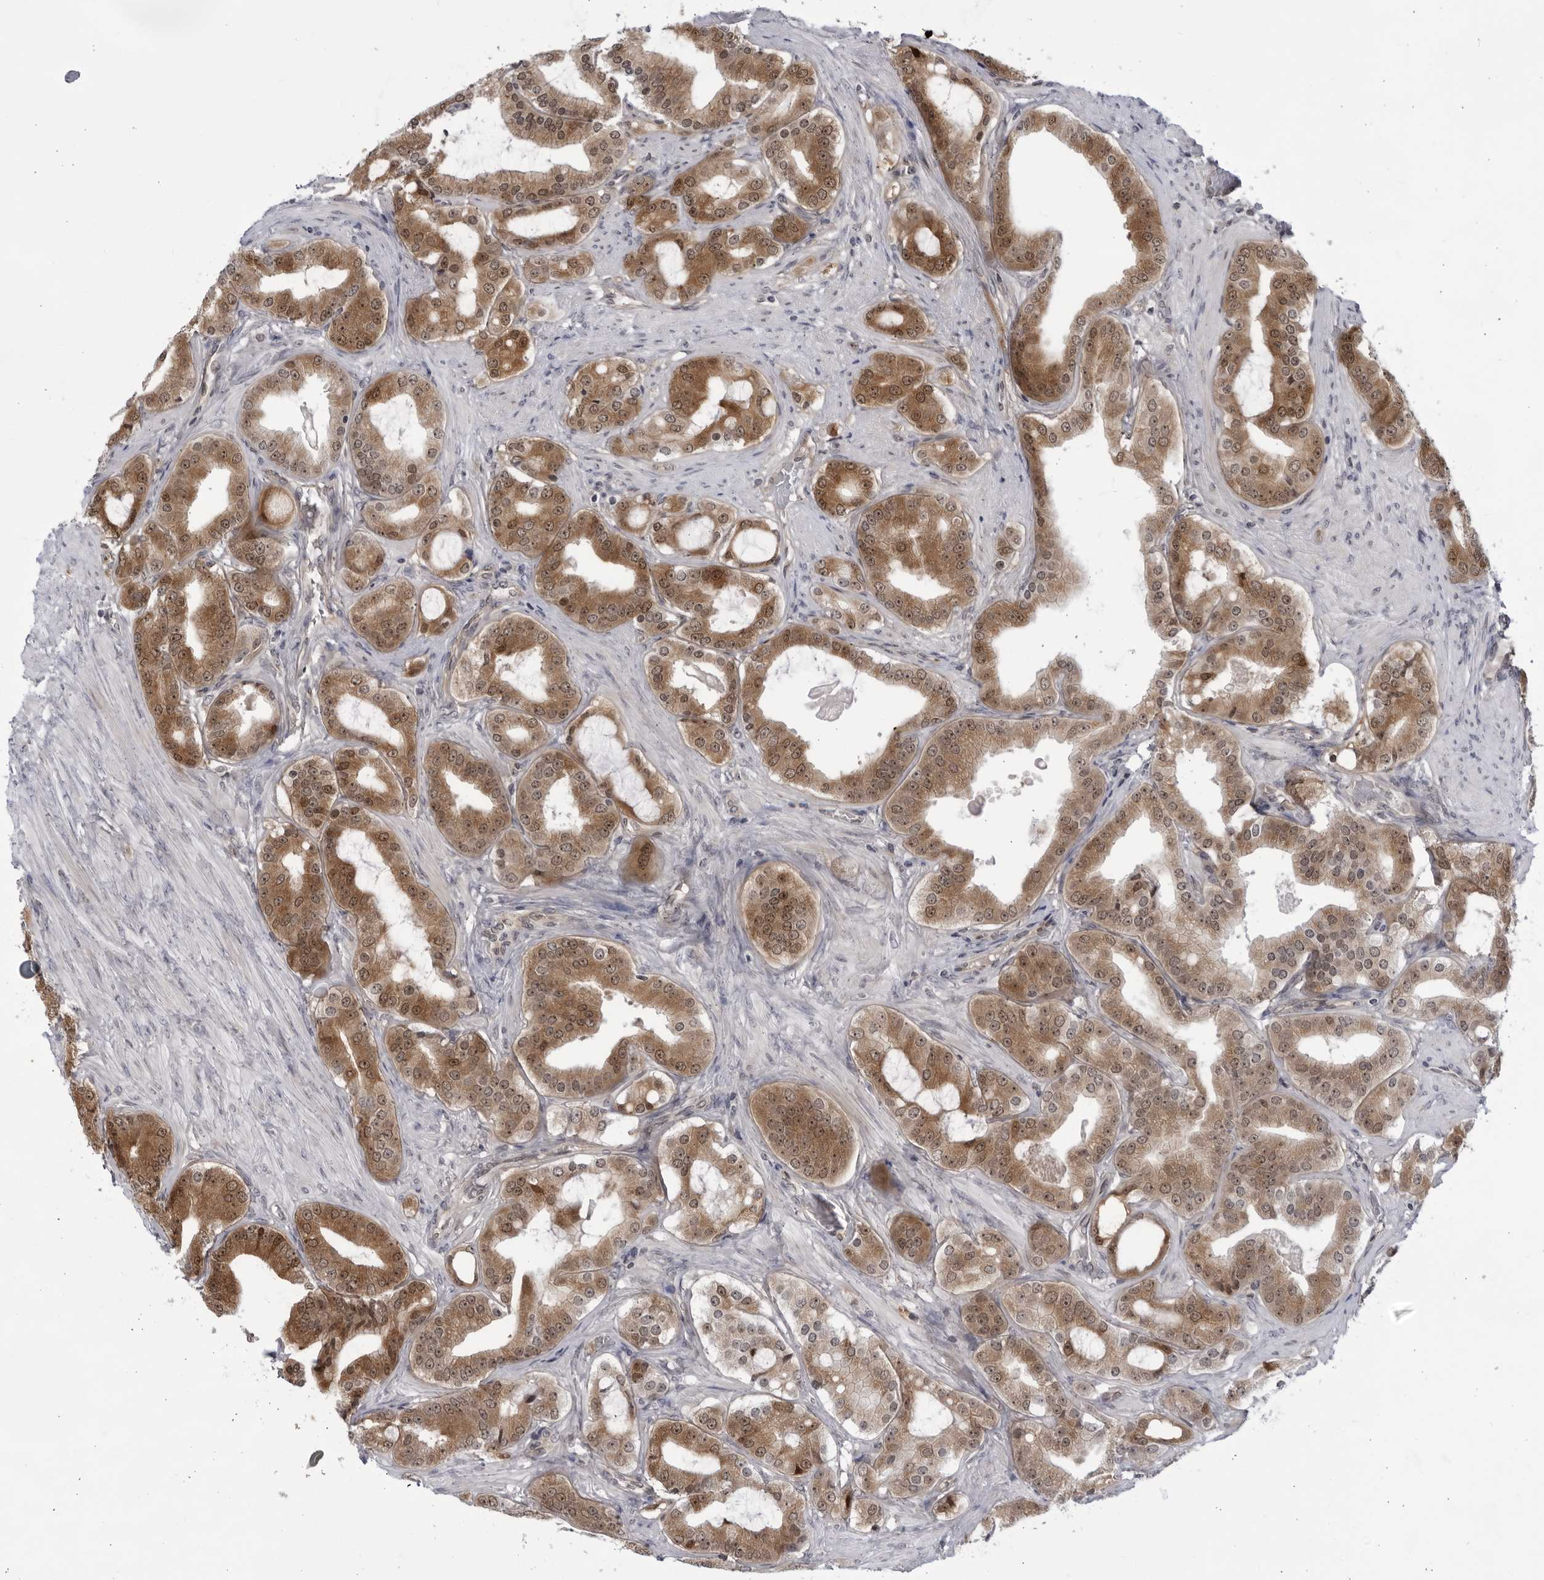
{"staining": {"intensity": "moderate", "quantity": ">75%", "location": "cytoplasmic/membranous,nuclear"}, "tissue": "prostate cancer", "cell_type": "Tumor cells", "image_type": "cancer", "snomed": [{"axis": "morphology", "description": "Adenocarcinoma, High grade"}, {"axis": "topography", "description": "Prostate"}], "caption": "Approximately >75% of tumor cells in prostate adenocarcinoma (high-grade) show moderate cytoplasmic/membranous and nuclear protein expression as visualized by brown immunohistochemical staining.", "gene": "ITGB3BP", "patient": {"sex": "male", "age": 60}}